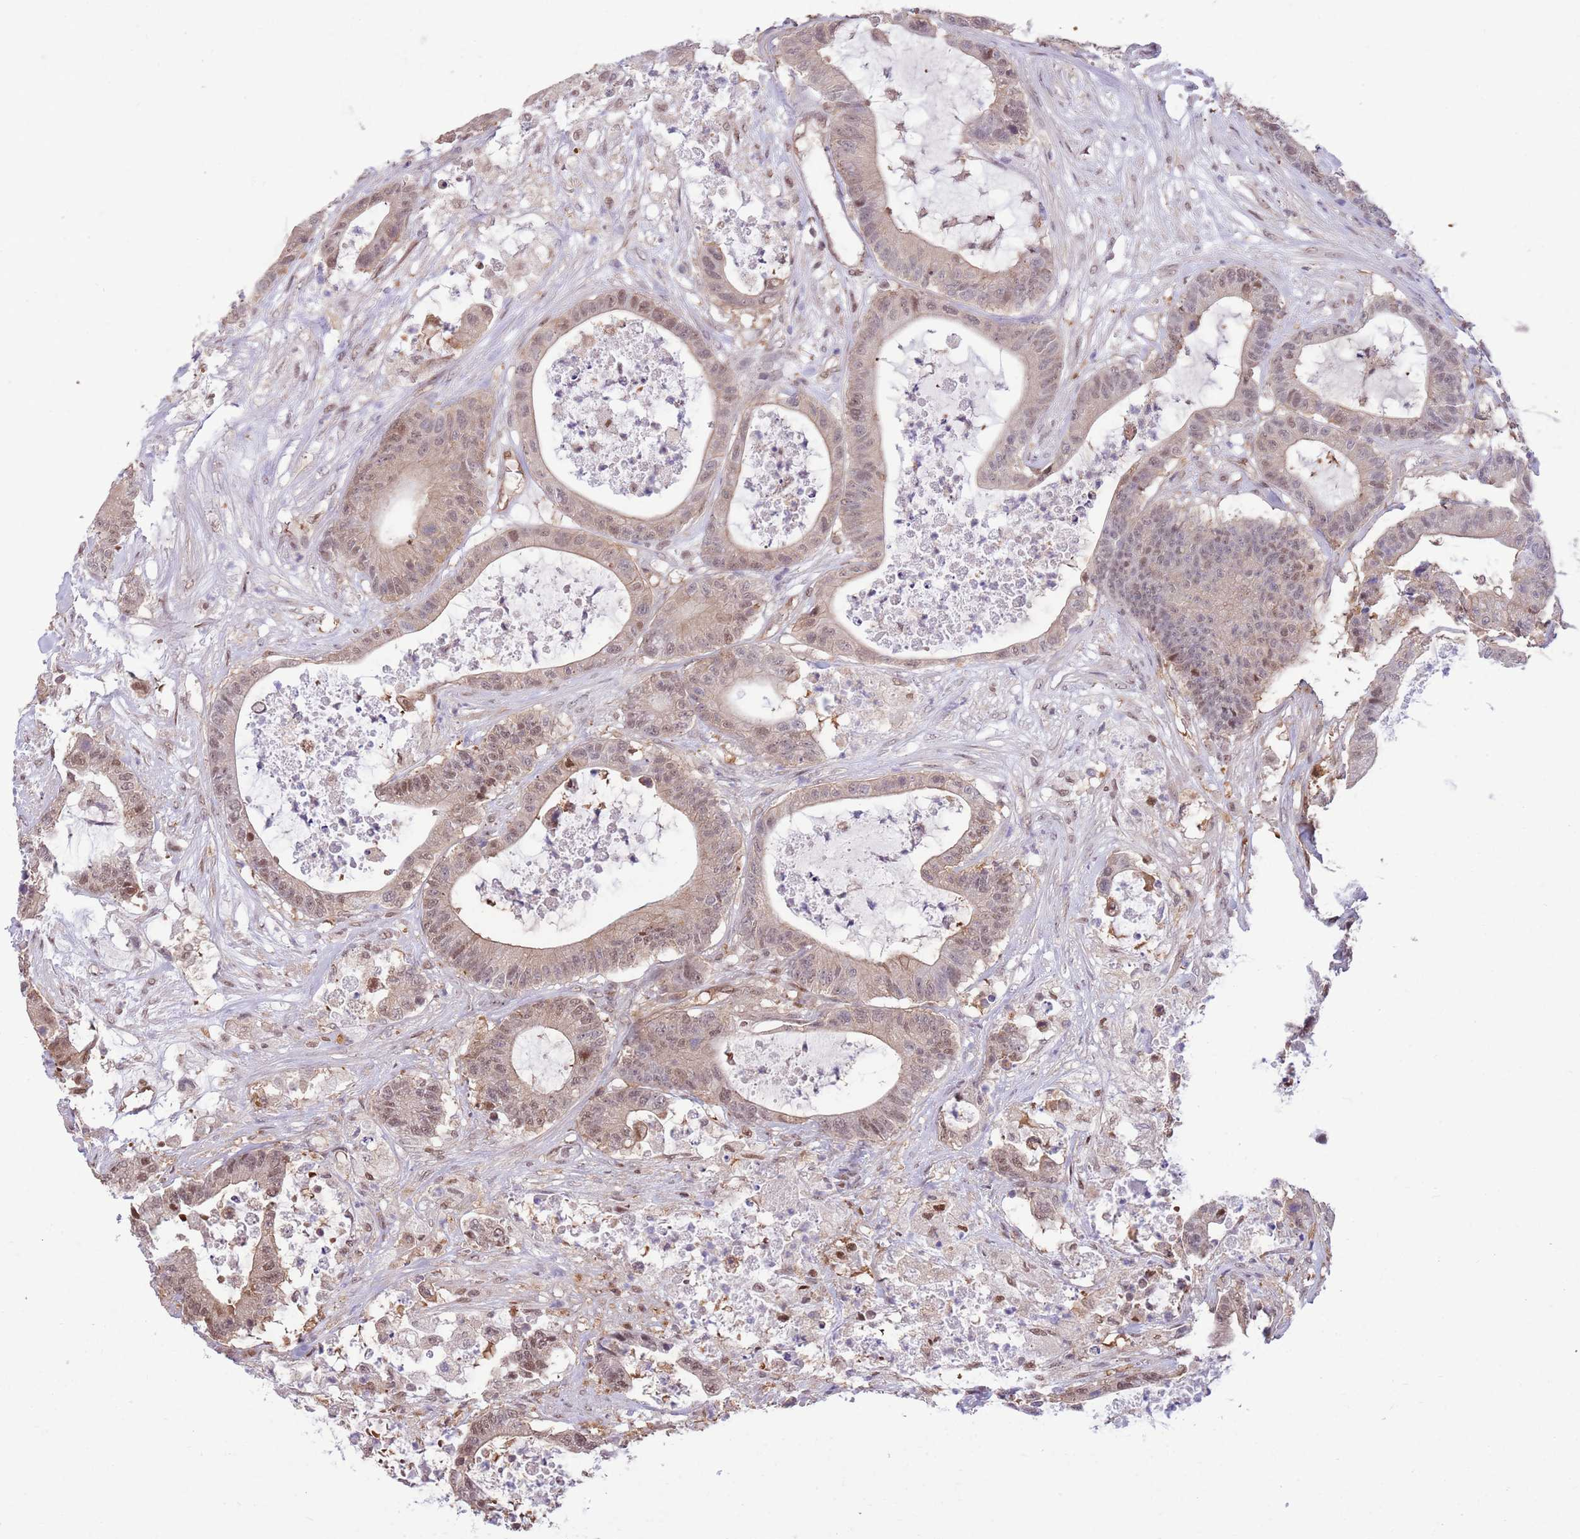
{"staining": {"intensity": "weak", "quantity": ">75%", "location": "cytoplasmic/membranous,nuclear"}, "tissue": "colorectal cancer", "cell_type": "Tumor cells", "image_type": "cancer", "snomed": [{"axis": "morphology", "description": "Adenocarcinoma, NOS"}, {"axis": "topography", "description": "Colon"}], "caption": "Immunohistochemical staining of colorectal cancer (adenocarcinoma) displays low levels of weak cytoplasmic/membranous and nuclear protein positivity in about >75% of tumor cells.", "gene": "NSFL1C", "patient": {"sex": "female", "age": 84}}